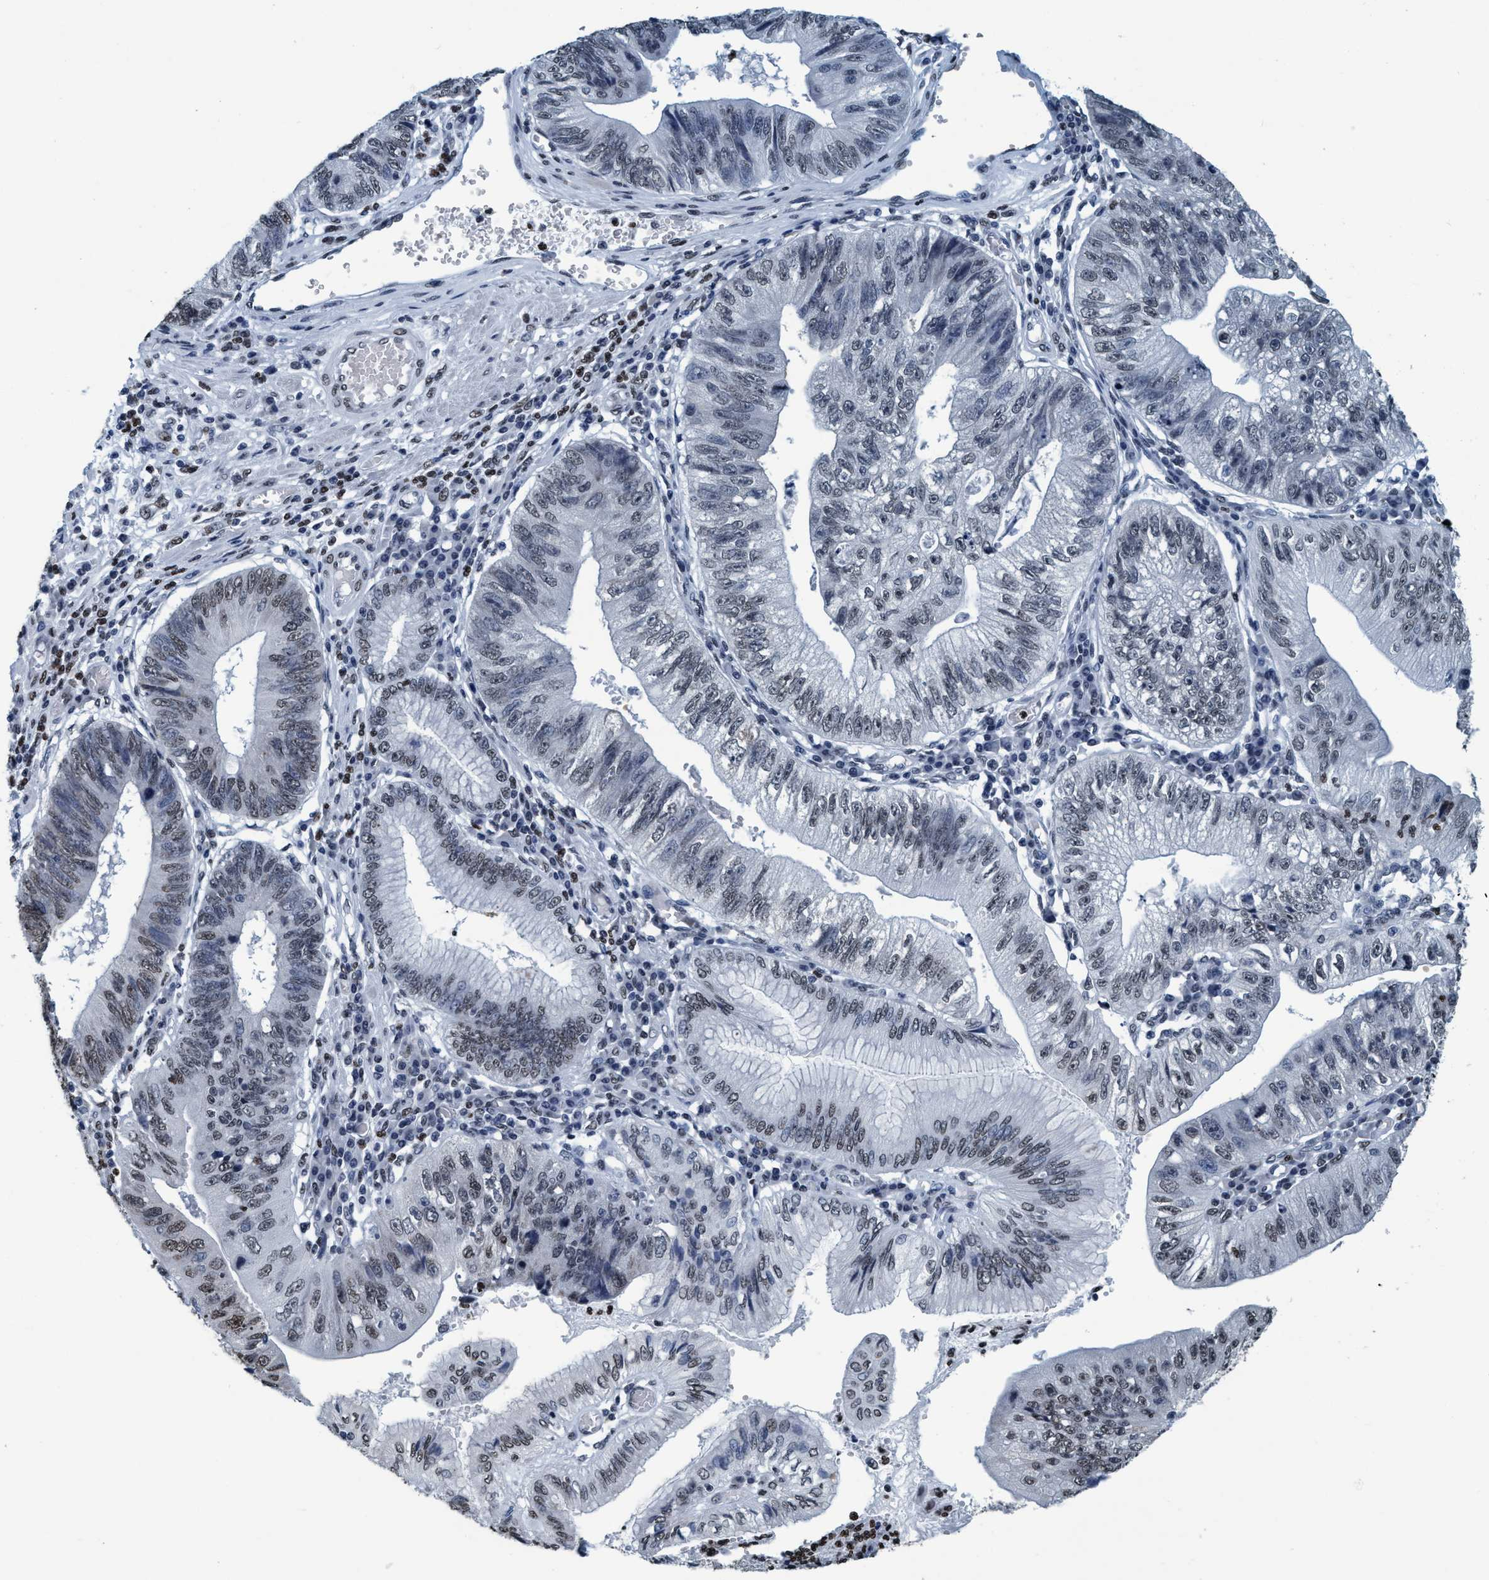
{"staining": {"intensity": "weak", "quantity": ">75%", "location": "nuclear"}, "tissue": "stomach cancer", "cell_type": "Tumor cells", "image_type": "cancer", "snomed": [{"axis": "morphology", "description": "Adenocarcinoma, NOS"}, {"axis": "topography", "description": "Stomach"}], "caption": "Protein expression analysis of human stomach cancer reveals weak nuclear expression in approximately >75% of tumor cells.", "gene": "CCNE2", "patient": {"sex": "male", "age": 59}}